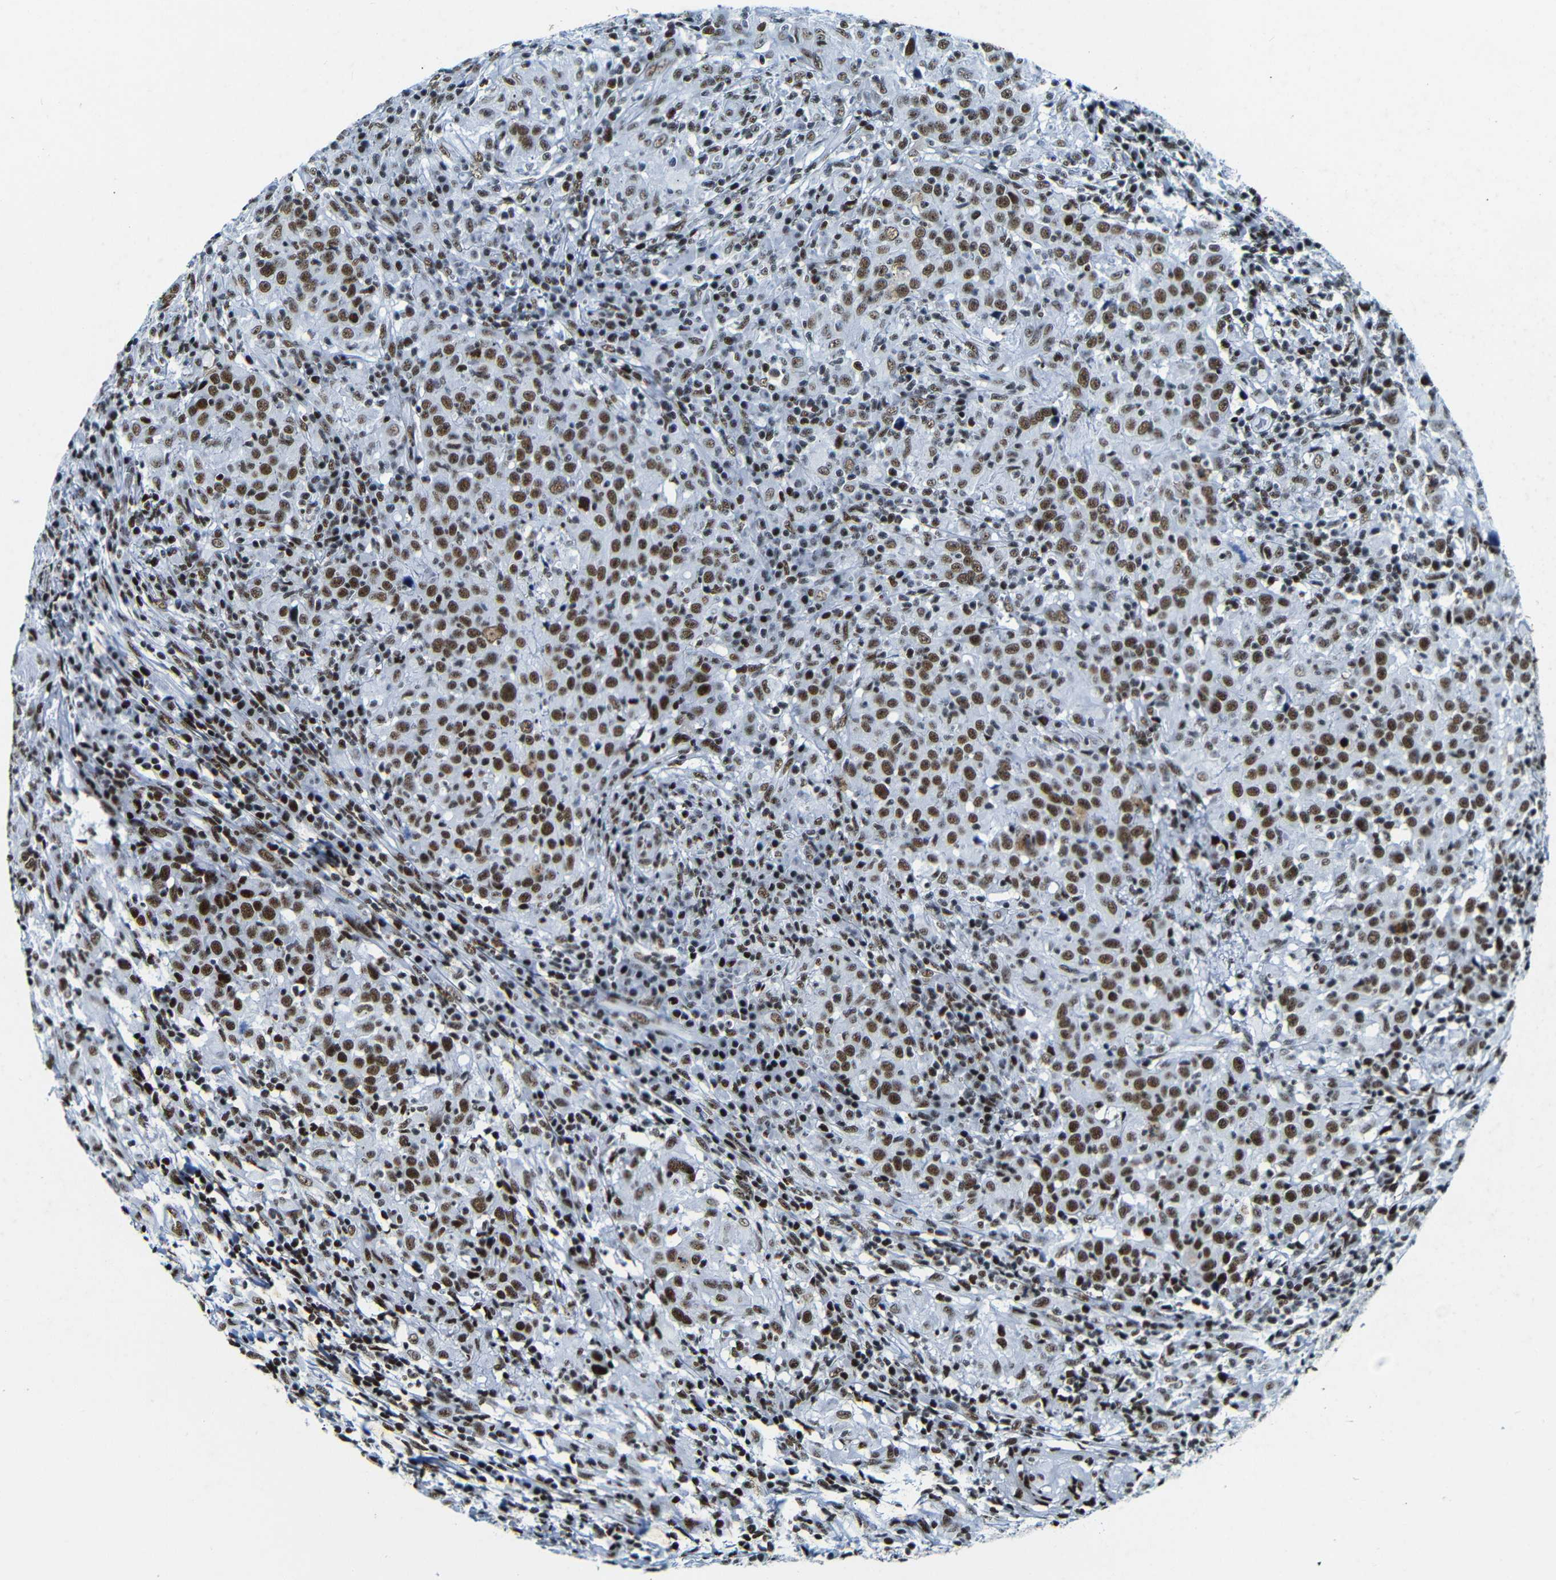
{"staining": {"intensity": "strong", "quantity": ">75%", "location": "nuclear"}, "tissue": "head and neck cancer", "cell_type": "Tumor cells", "image_type": "cancer", "snomed": [{"axis": "morphology", "description": "Adenocarcinoma, NOS"}, {"axis": "topography", "description": "Salivary gland"}, {"axis": "topography", "description": "Head-Neck"}], "caption": "A brown stain highlights strong nuclear staining of a protein in adenocarcinoma (head and neck) tumor cells.", "gene": "SRSF1", "patient": {"sex": "female", "age": 65}}